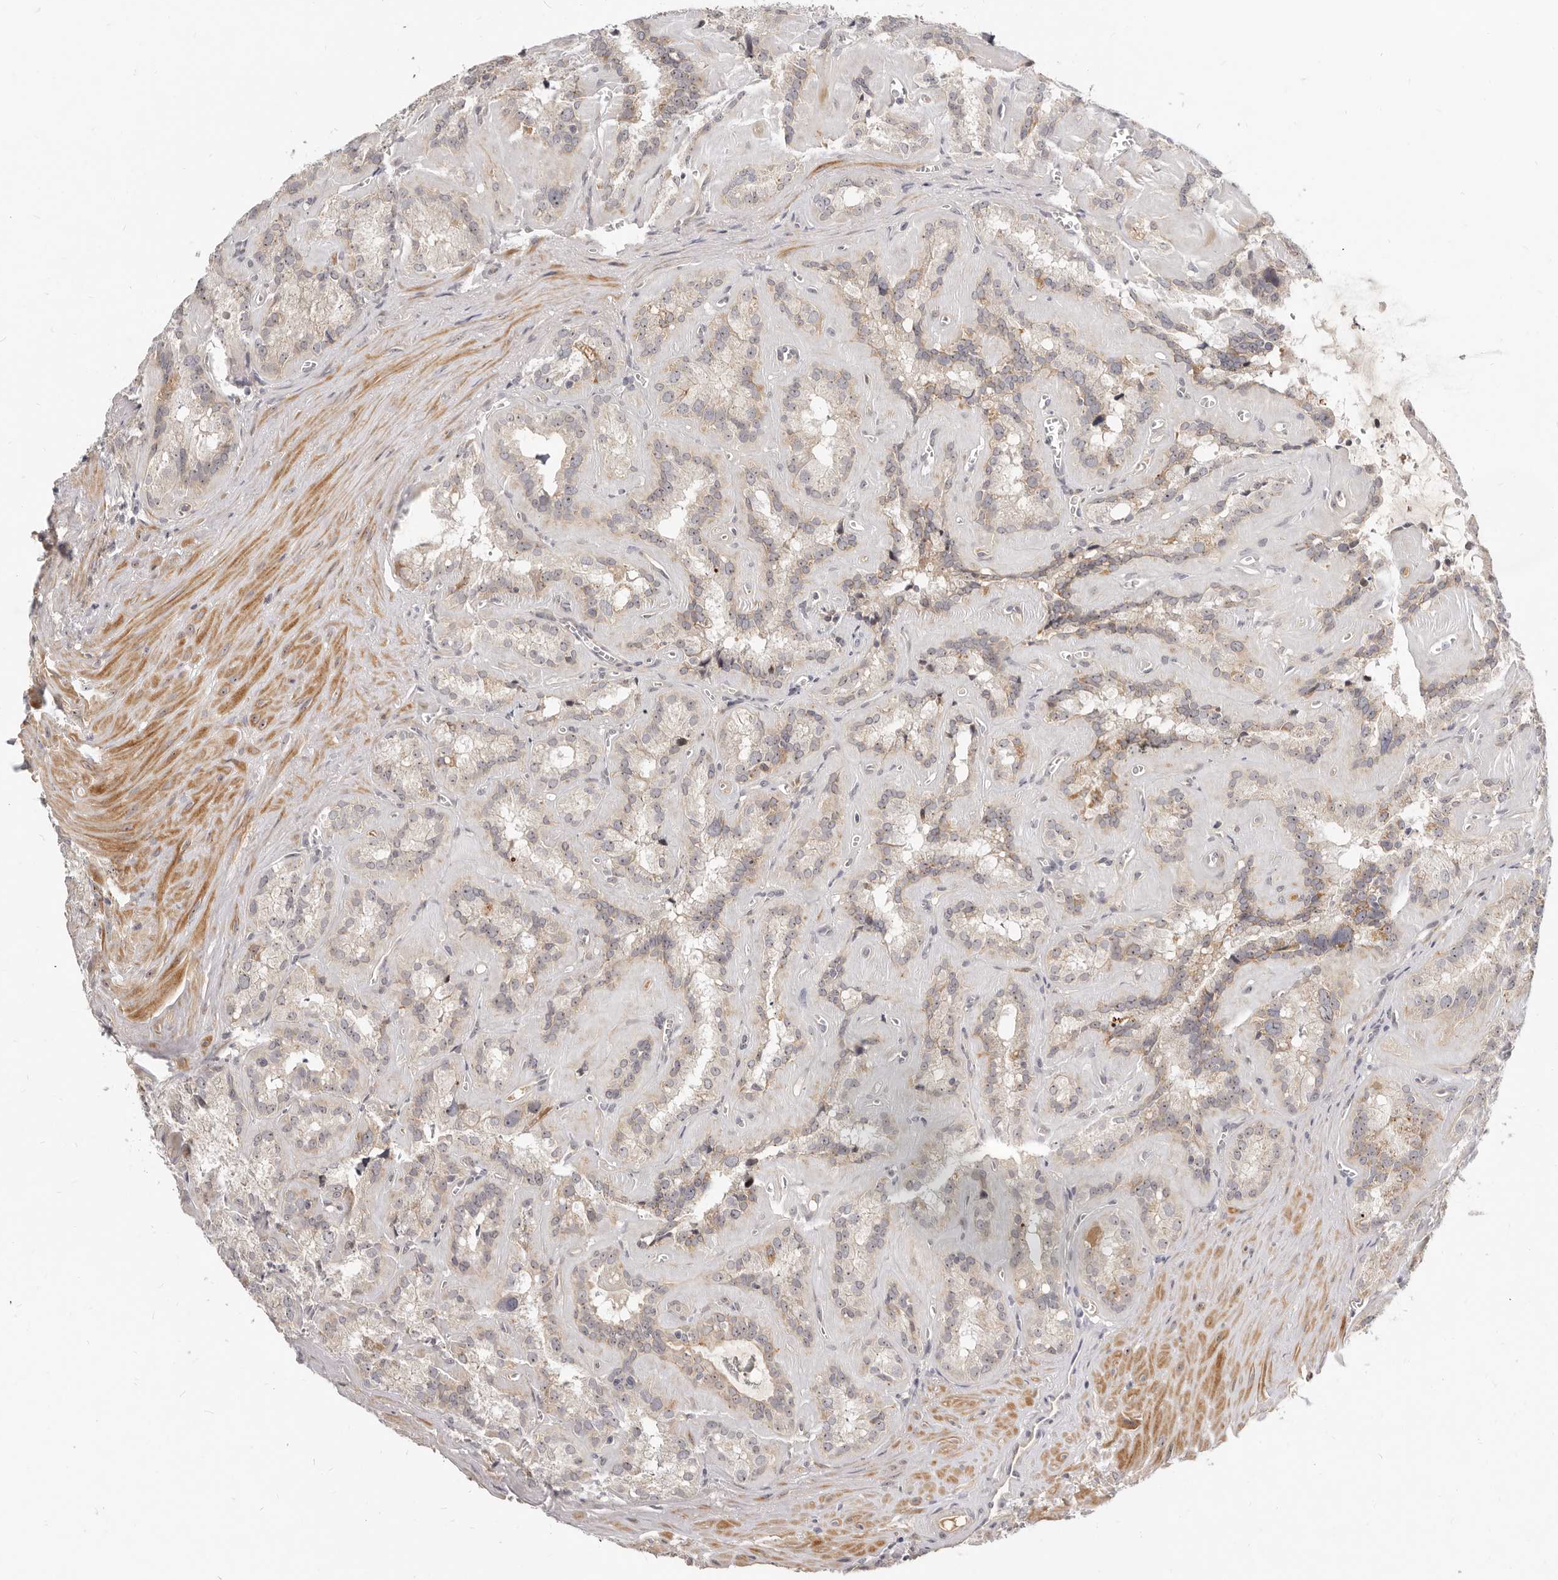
{"staining": {"intensity": "weak", "quantity": "25%-75%", "location": "cytoplasmic/membranous,nuclear"}, "tissue": "seminal vesicle", "cell_type": "Glandular cells", "image_type": "normal", "snomed": [{"axis": "morphology", "description": "Normal tissue, NOS"}, {"axis": "topography", "description": "Prostate"}, {"axis": "topography", "description": "Seminal veicle"}], "caption": "A brown stain labels weak cytoplasmic/membranous,nuclear expression of a protein in glandular cells of unremarkable human seminal vesicle. (DAB (3,3'-diaminobenzidine) = brown stain, brightfield microscopy at high magnification).", "gene": "MICALL2", "patient": {"sex": "male", "age": 59}}